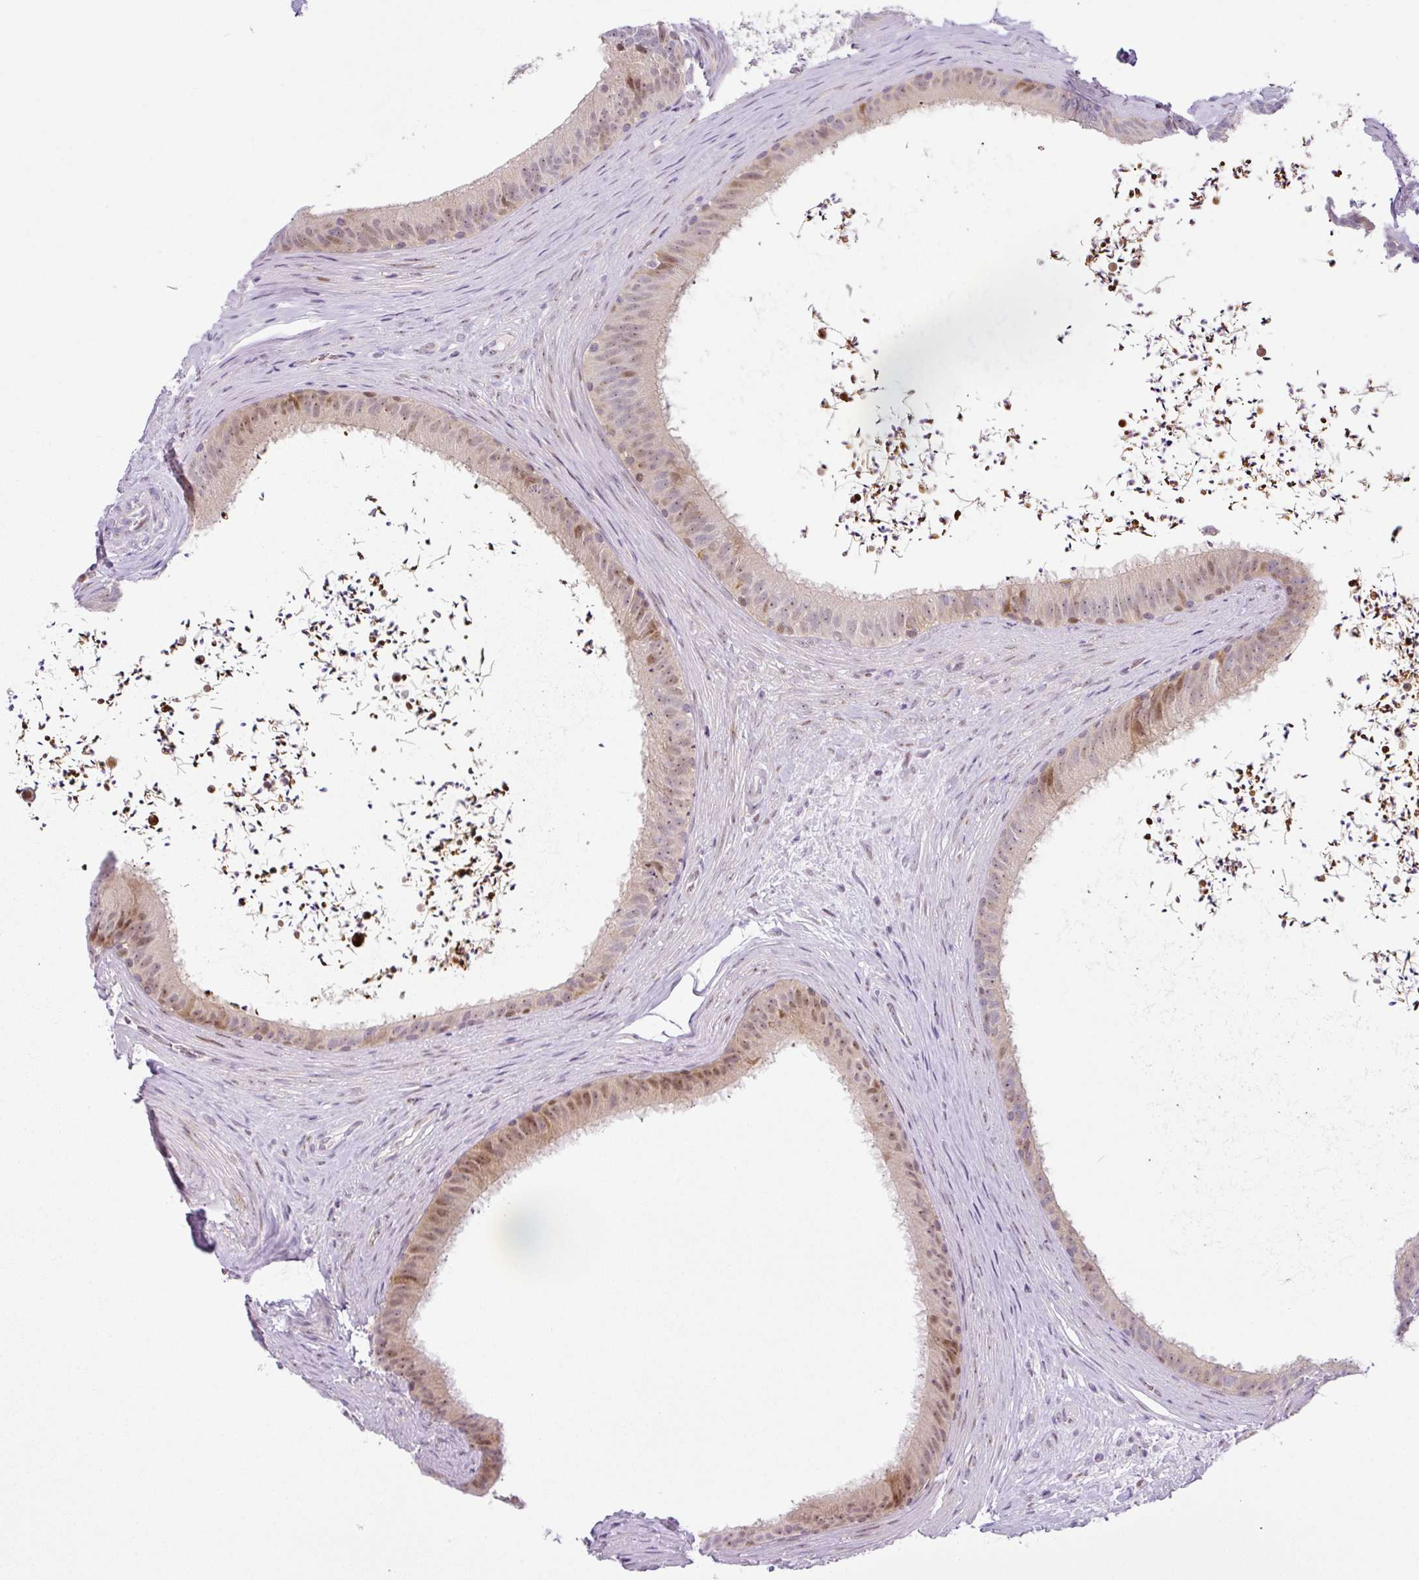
{"staining": {"intensity": "weak", "quantity": "25%-75%", "location": "nuclear"}, "tissue": "epididymis", "cell_type": "Glandular cells", "image_type": "normal", "snomed": [{"axis": "morphology", "description": "Normal tissue, NOS"}, {"axis": "topography", "description": "Testis"}, {"axis": "topography", "description": "Epididymis"}], "caption": "This image reveals immunohistochemistry staining of unremarkable human epididymis, with low weak nuclear positivity in about 25%-75% of glandular cells.", "gene": "NDUFB2", "patient": {"sex": "male", "age": 41}}